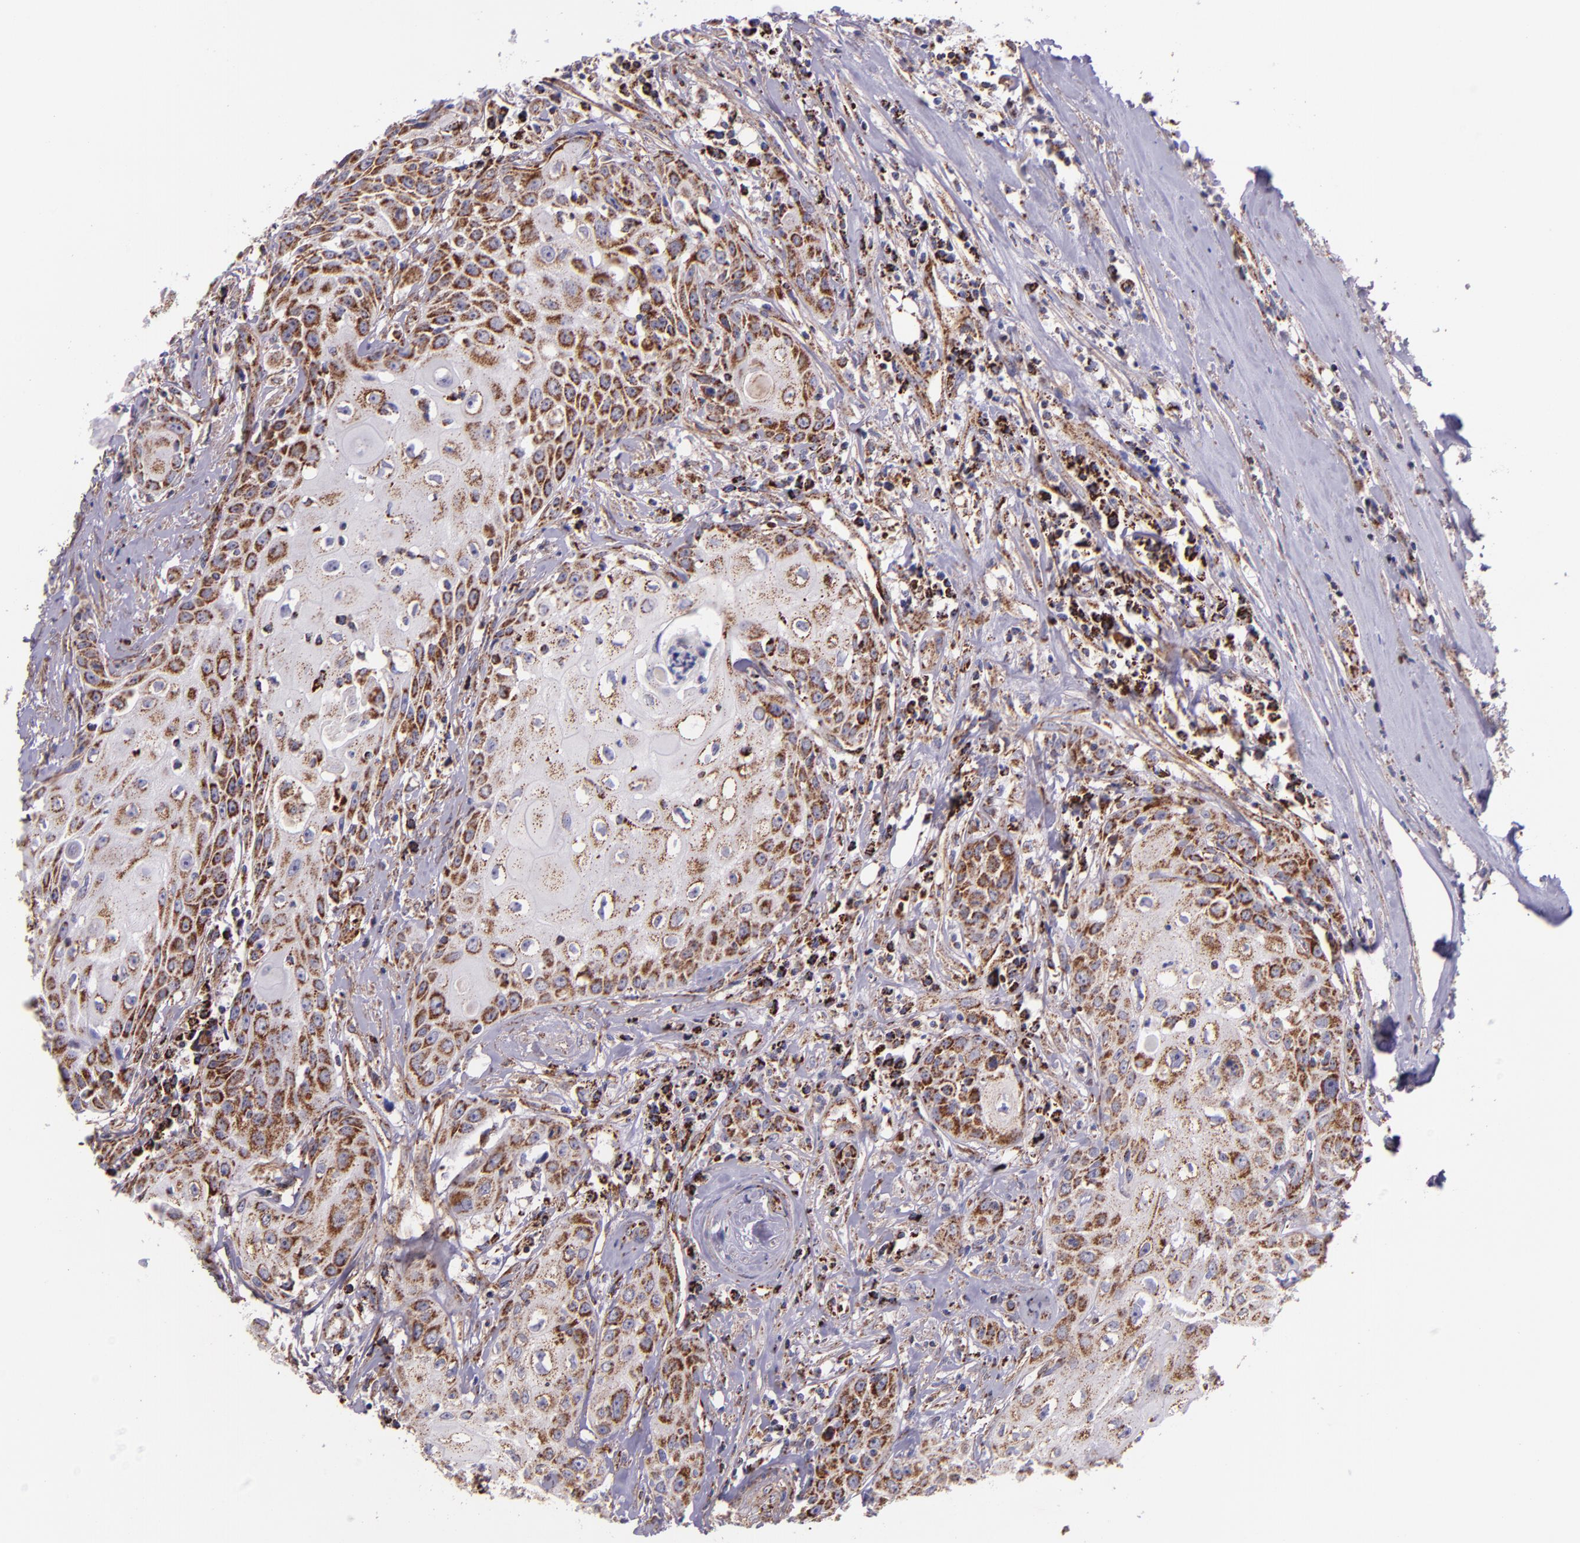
{"staining": {"intensity": "moderate", "quantity": "25%-75%", "location": "cytoplasmic/membranous"}, "tissue": "head and neck cancer", "cell_type": "Tumor cells", "image_type": "cancer", "snomed": [{"axis": "morphology", "description": "Squamous cell carcinoma, NOS"}, {"axis": "topography", "description": "Oral tissue"}, {"axis": "topography", "description": "Head-Neck"}], "caption": "IHC photomicrograph of human head and neck cancer stained for a protein (brown), which displays medium levels of moderate cytoplasmic/membranous staining in approximately 25%-75% of tumor cells.", "gene": "IDH3G", "patient": {"sex": "female", "age": 82}}